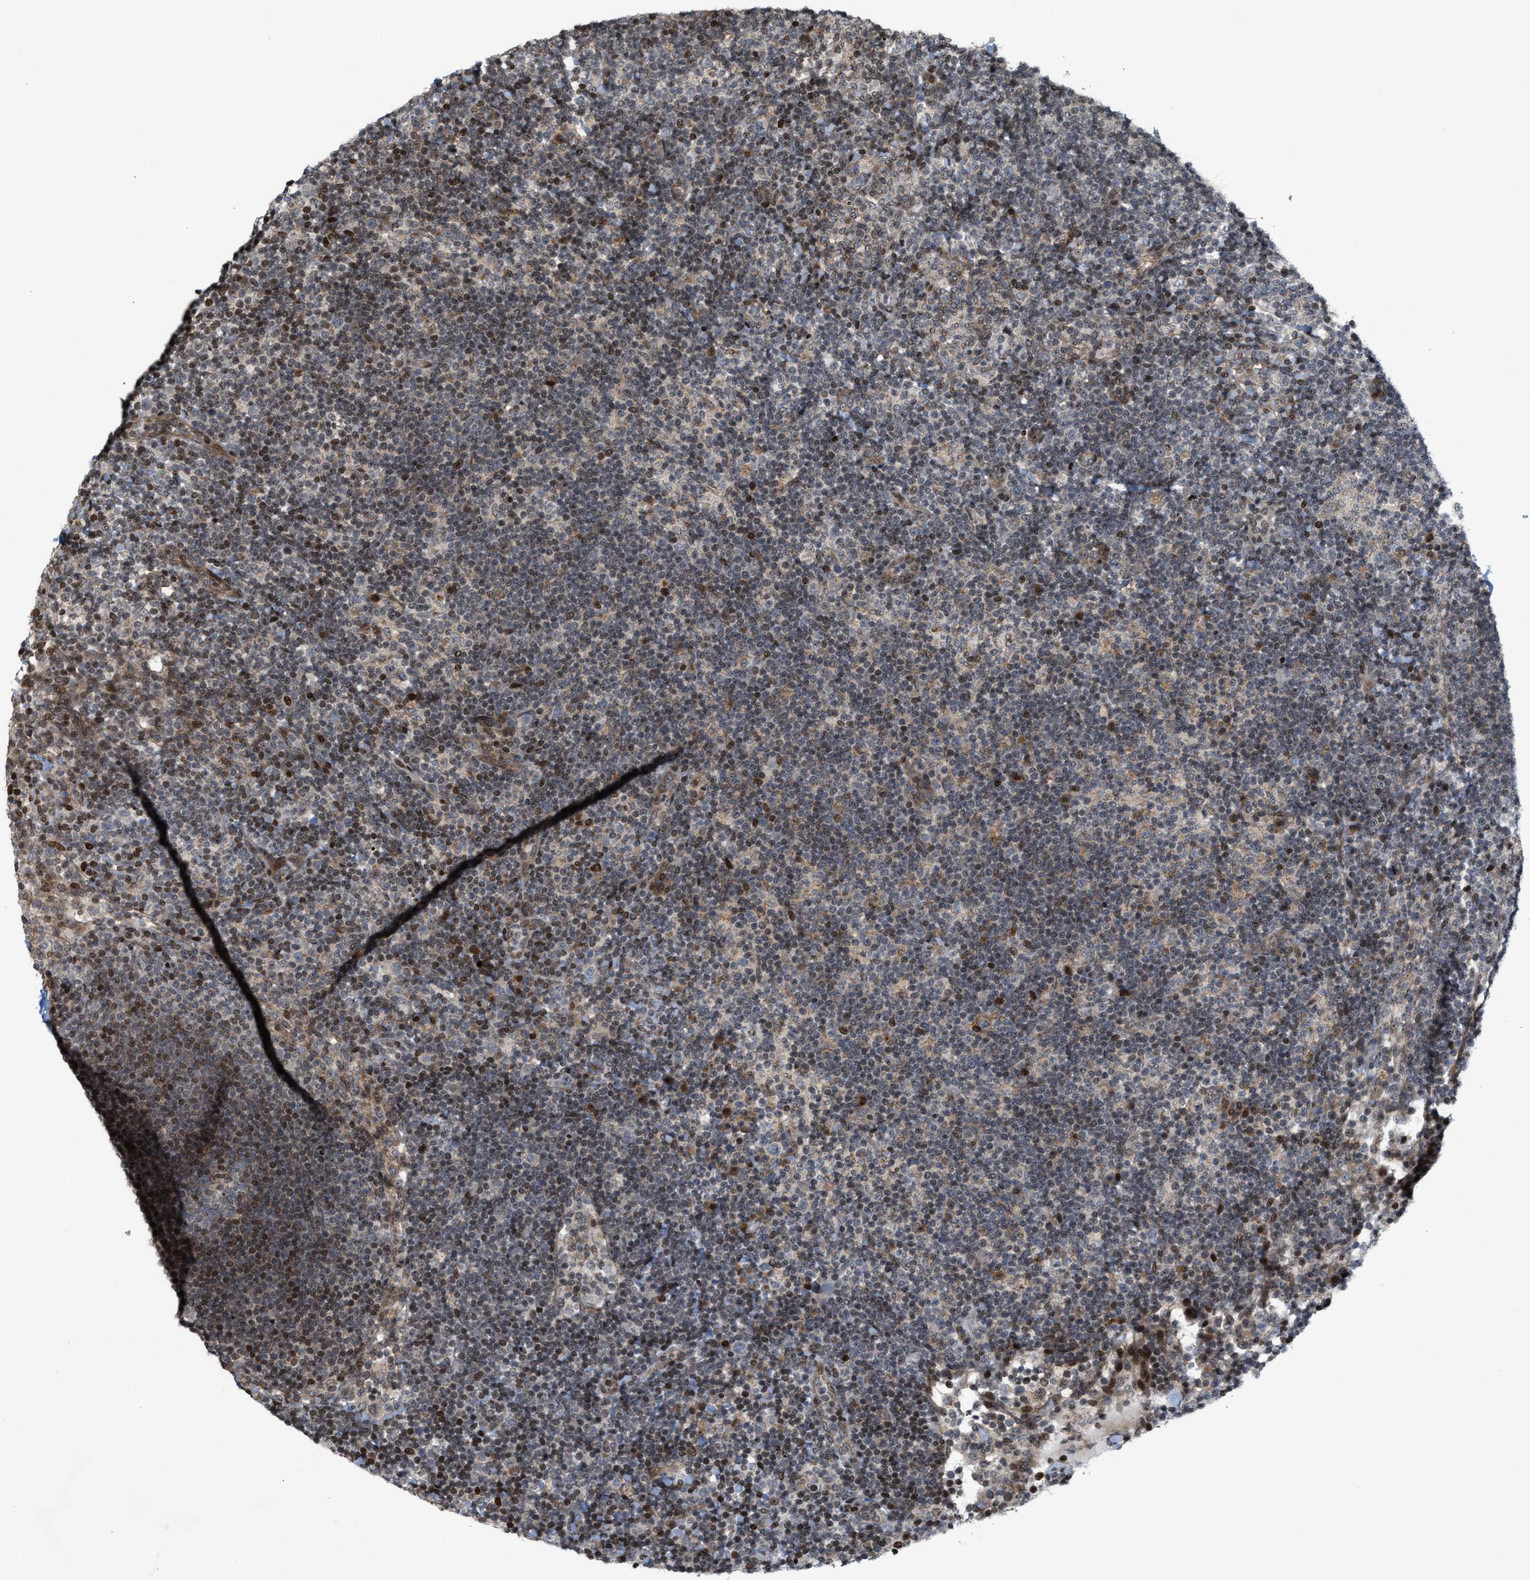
{"staining": {"intensity": "negative", "quantity": "none", "location": "none"}, "tissue": "lymph node", "cell_type": "Germinal center cells", "image_type": "normal", "snomed": [{"axis": "morphology", "description": "Normal tissue, NOS"}, {"axis": "morphology", "description": "Carcinoid, malignant, NOS"}, {"axis": "topography", "description": "Lymph node"}], "caption": "High magnification brightfield microscopy of benign lymph node stained with DAB (brown) and counterstained with hematoxylin (blue): germinal center cells show no significant staining. (DAB (3,3'-diaminobenzidine) immunohistochemistry visualized using brightfield microscopy, high magnification).", "gene": "PDZD2", "patient": {"sex": "male", "age": 47}}